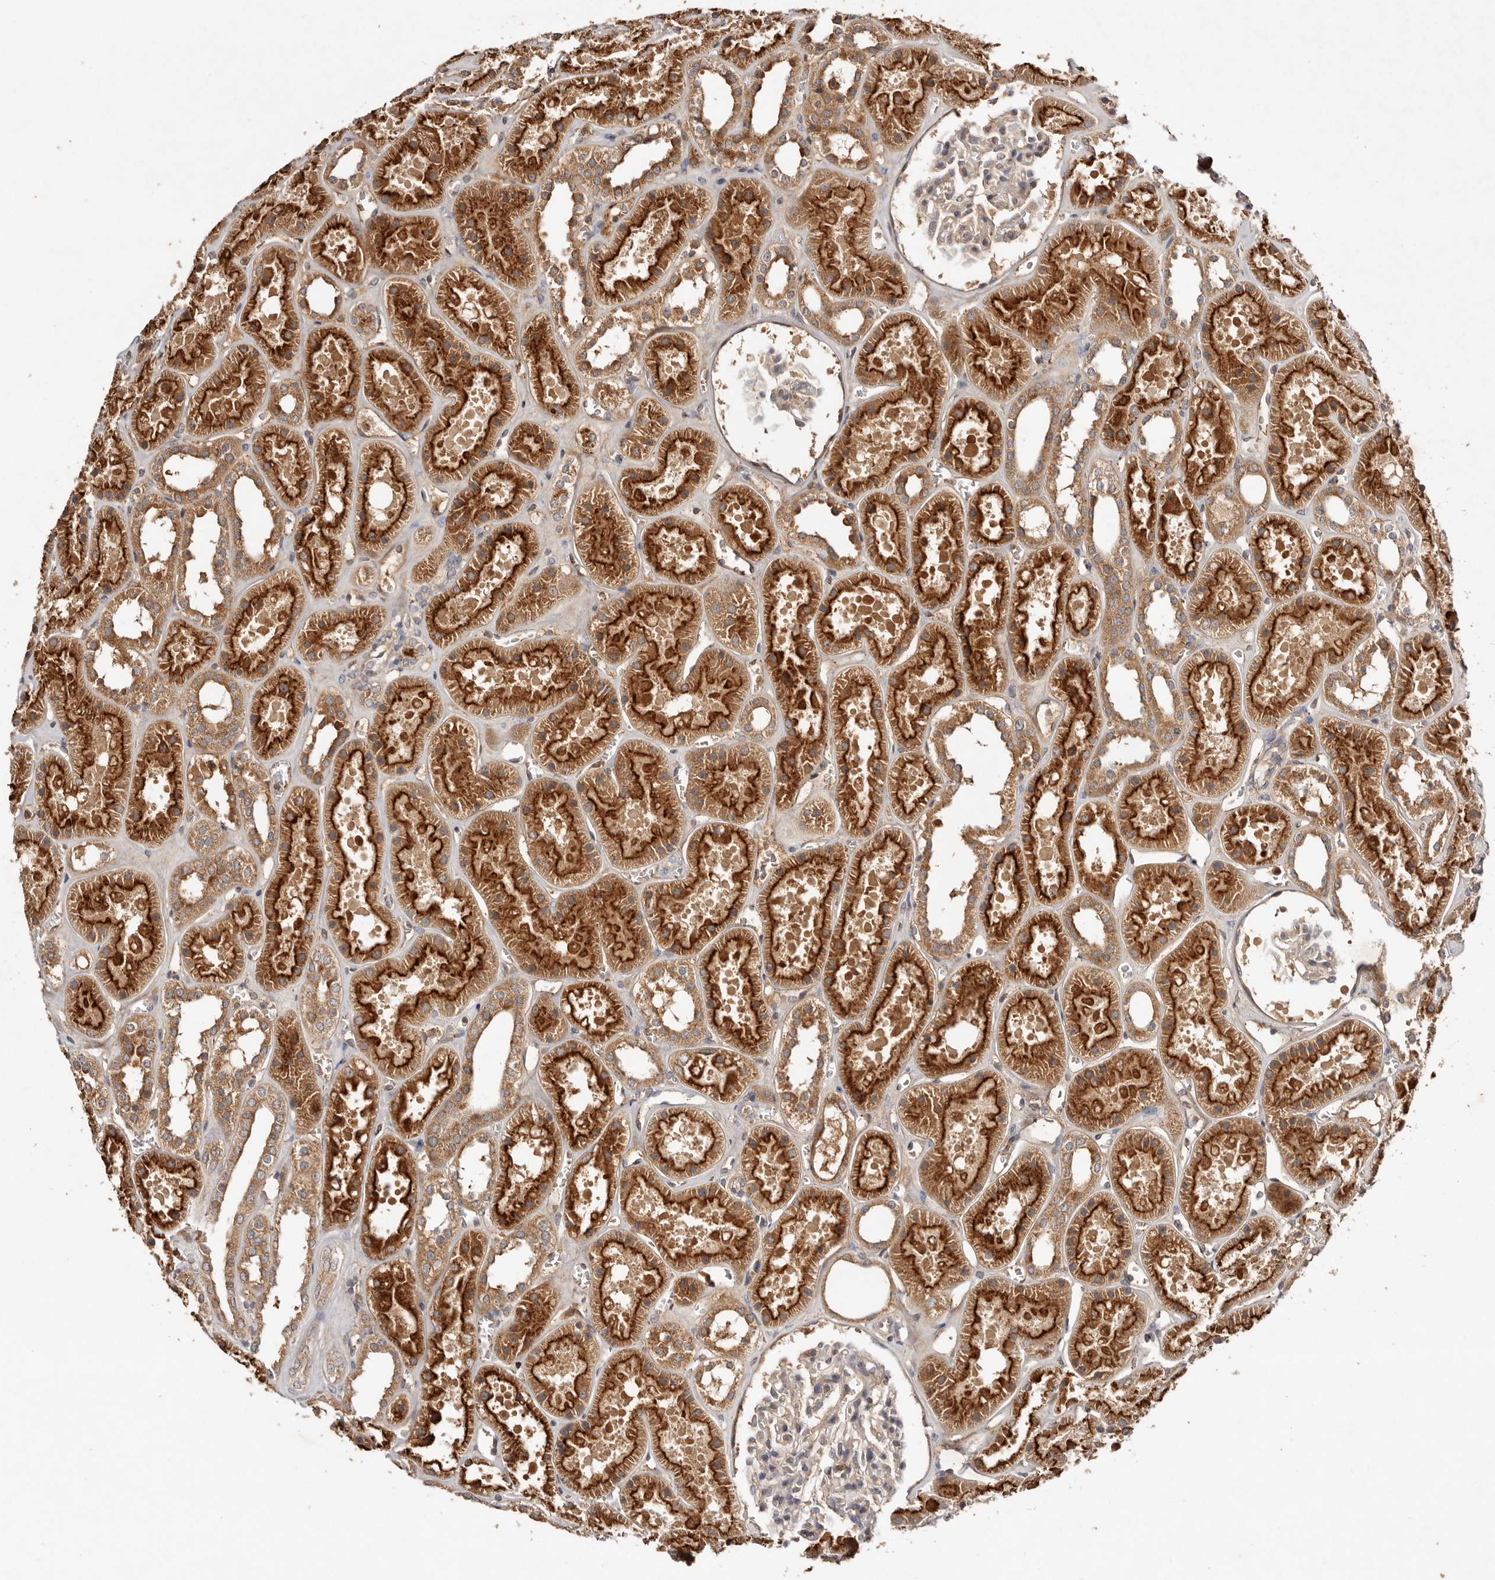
{"staining": {"intensity": "negative", "quantity": "none", "location": "none"}, "tissue": "kidney", "cell_type": "Cells in glomeruli", "image_type": "normal", "snomed": [{"axis": "morphology", "description": "Normal tissue, NOS"}, {"axis": "topography", "description": "Kidney"}], "caption": "The histopathology image exhibits no staining of cells in glomeruli in unremarkable kidney.", "gene": "PKIB", "patient": {"sex": "female", "age": 41}}